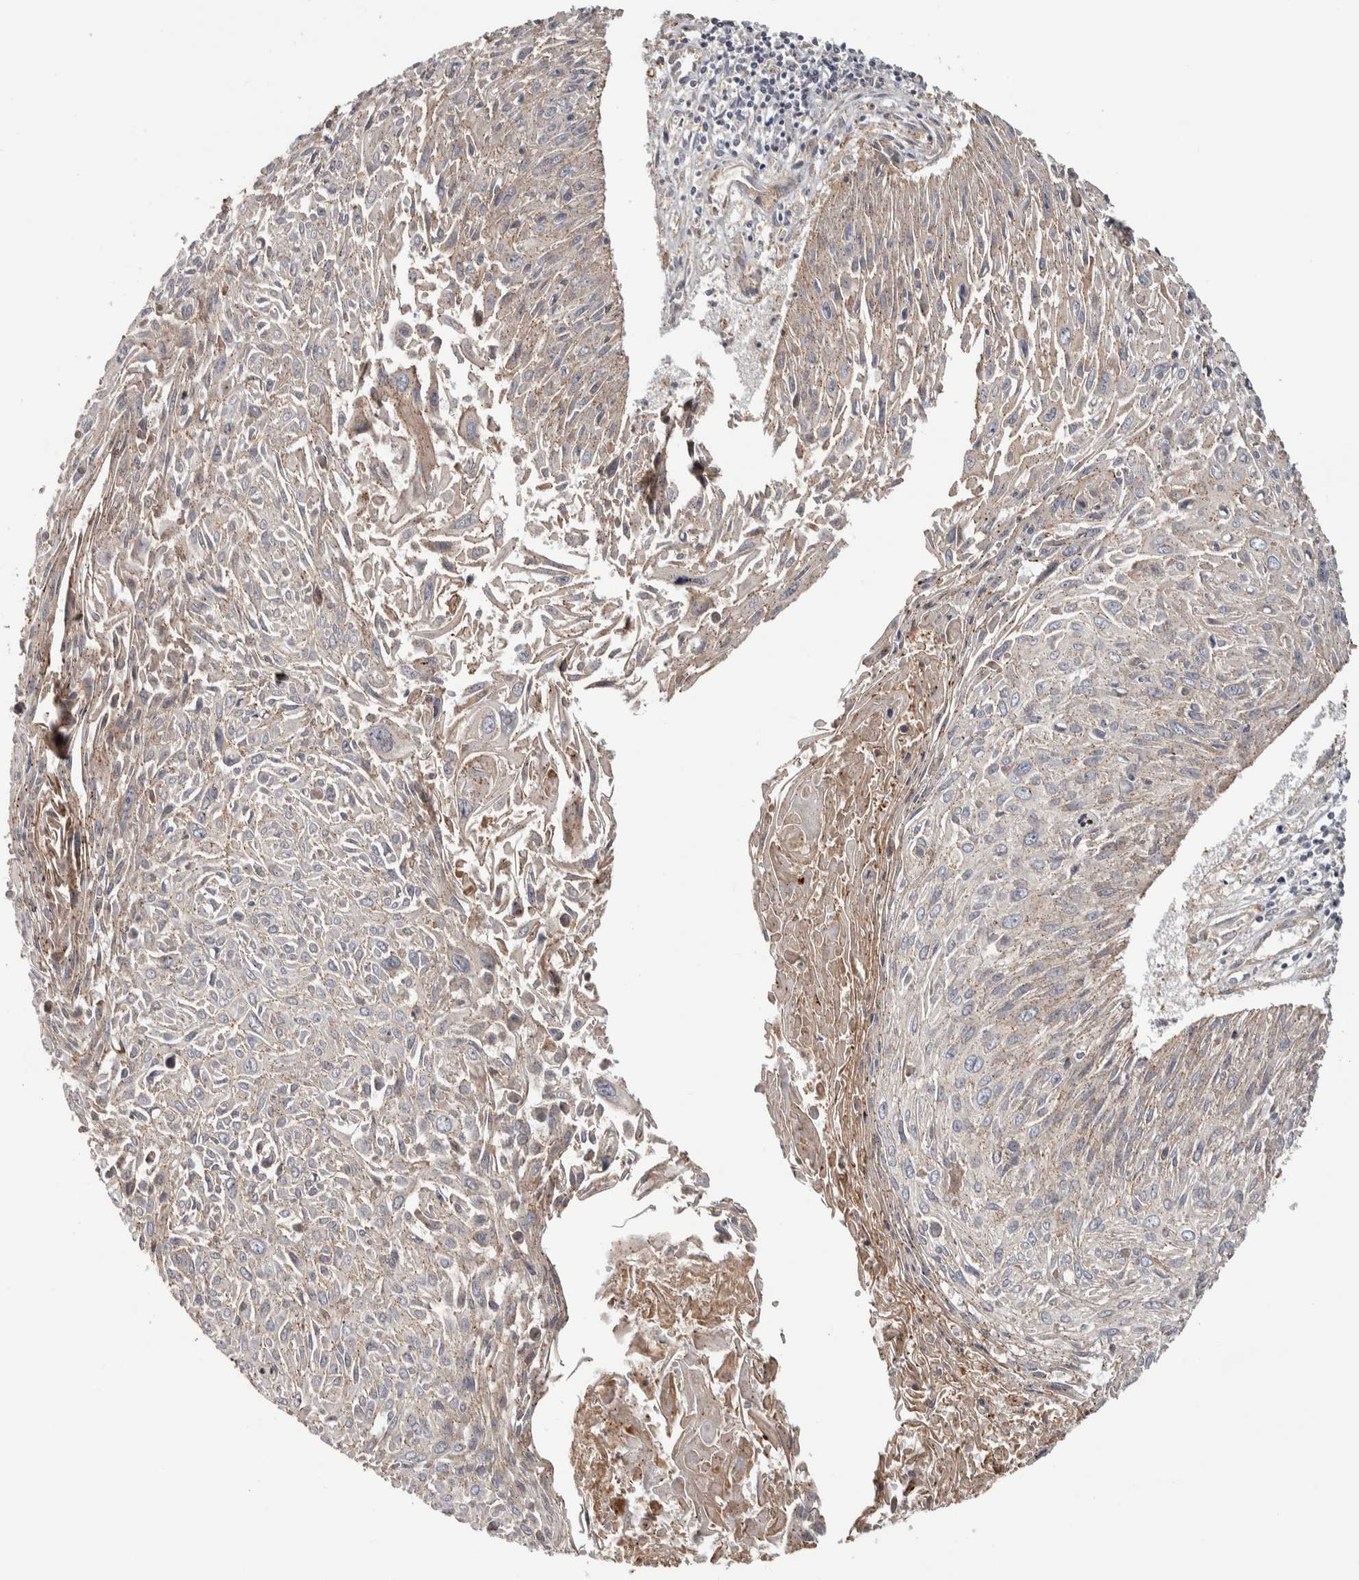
{"staining": {"intensity": "moderate", "quantity": ">75%", "location": "cytoplasmic/membranous"}, "tissue": "cervical cancer", "cell_type": "Tumor cells", "image_type": "cancer", "snomed": [{"axis": "morphology", "description": "Squamous cell carcinoma, NOS"}, {"axis": "topography", "description": "Cervix"}], "caption": "Tumor cells demonstrate medium levels of moderate cytoplasmic/membranous positivity in about >75% of cells in human squamous cell carcinoma (cervical).", "gene": "CHMP4C", "patient": {"sex": "female", "age": 51}}